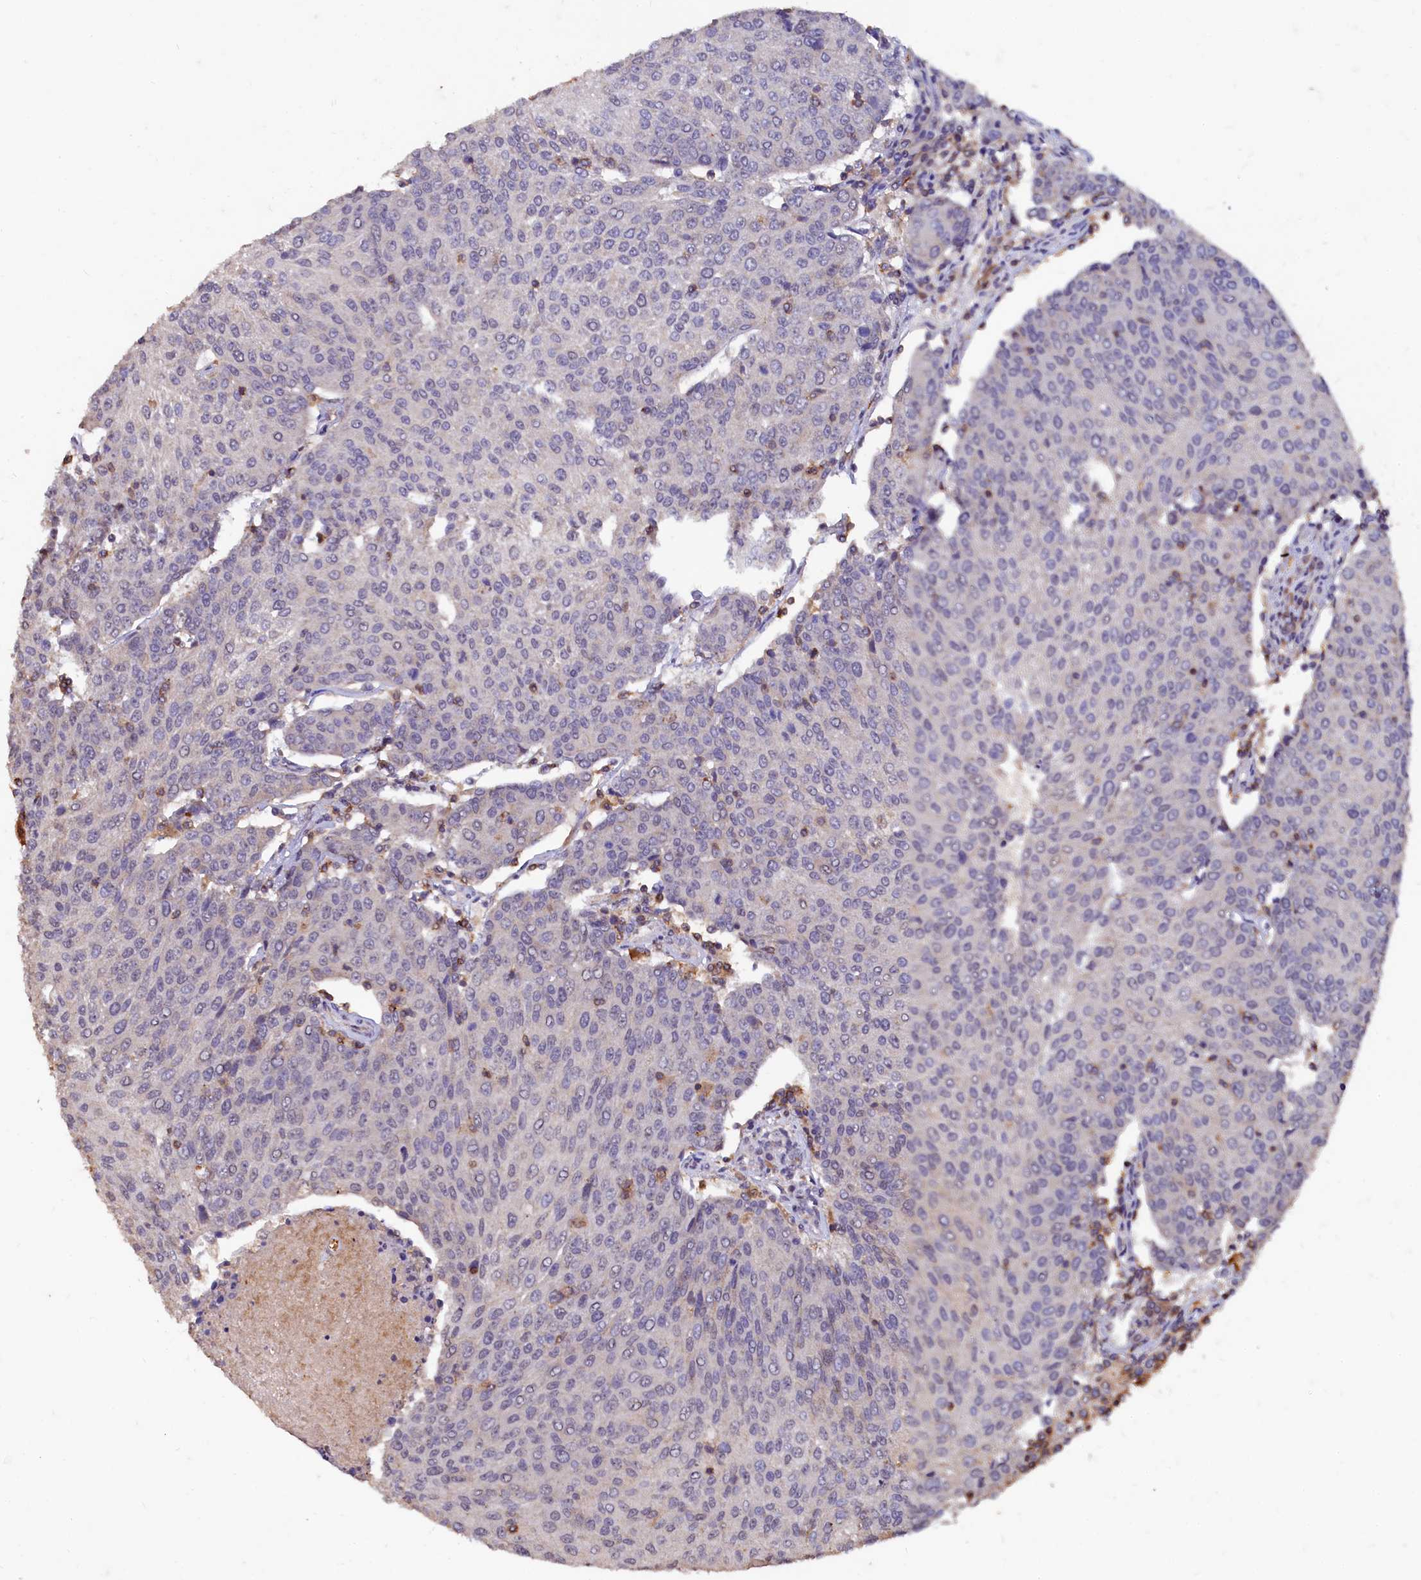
{"staining": {"intensity": "negative", "quantity": "none", "location": "none"}, "tissue": "urothelial cancer", "cell_type": "Tumor cells", "image_type": "cancer", "snomed": [{"axis": "morphology", "description": "Urothelial carcinoma, High grade"}, {"axis": "topography", "description": "Urinary bladder"}], "caption": "An immunohistochemistry (IHC) histopathology image of high-grade urothelial carcinoma is shown. There is no staining in tumor cells of high-grade urothelial carcinoma.", "gene": "CSTPP1", "patient": {"sex": "female", "age": 85}}